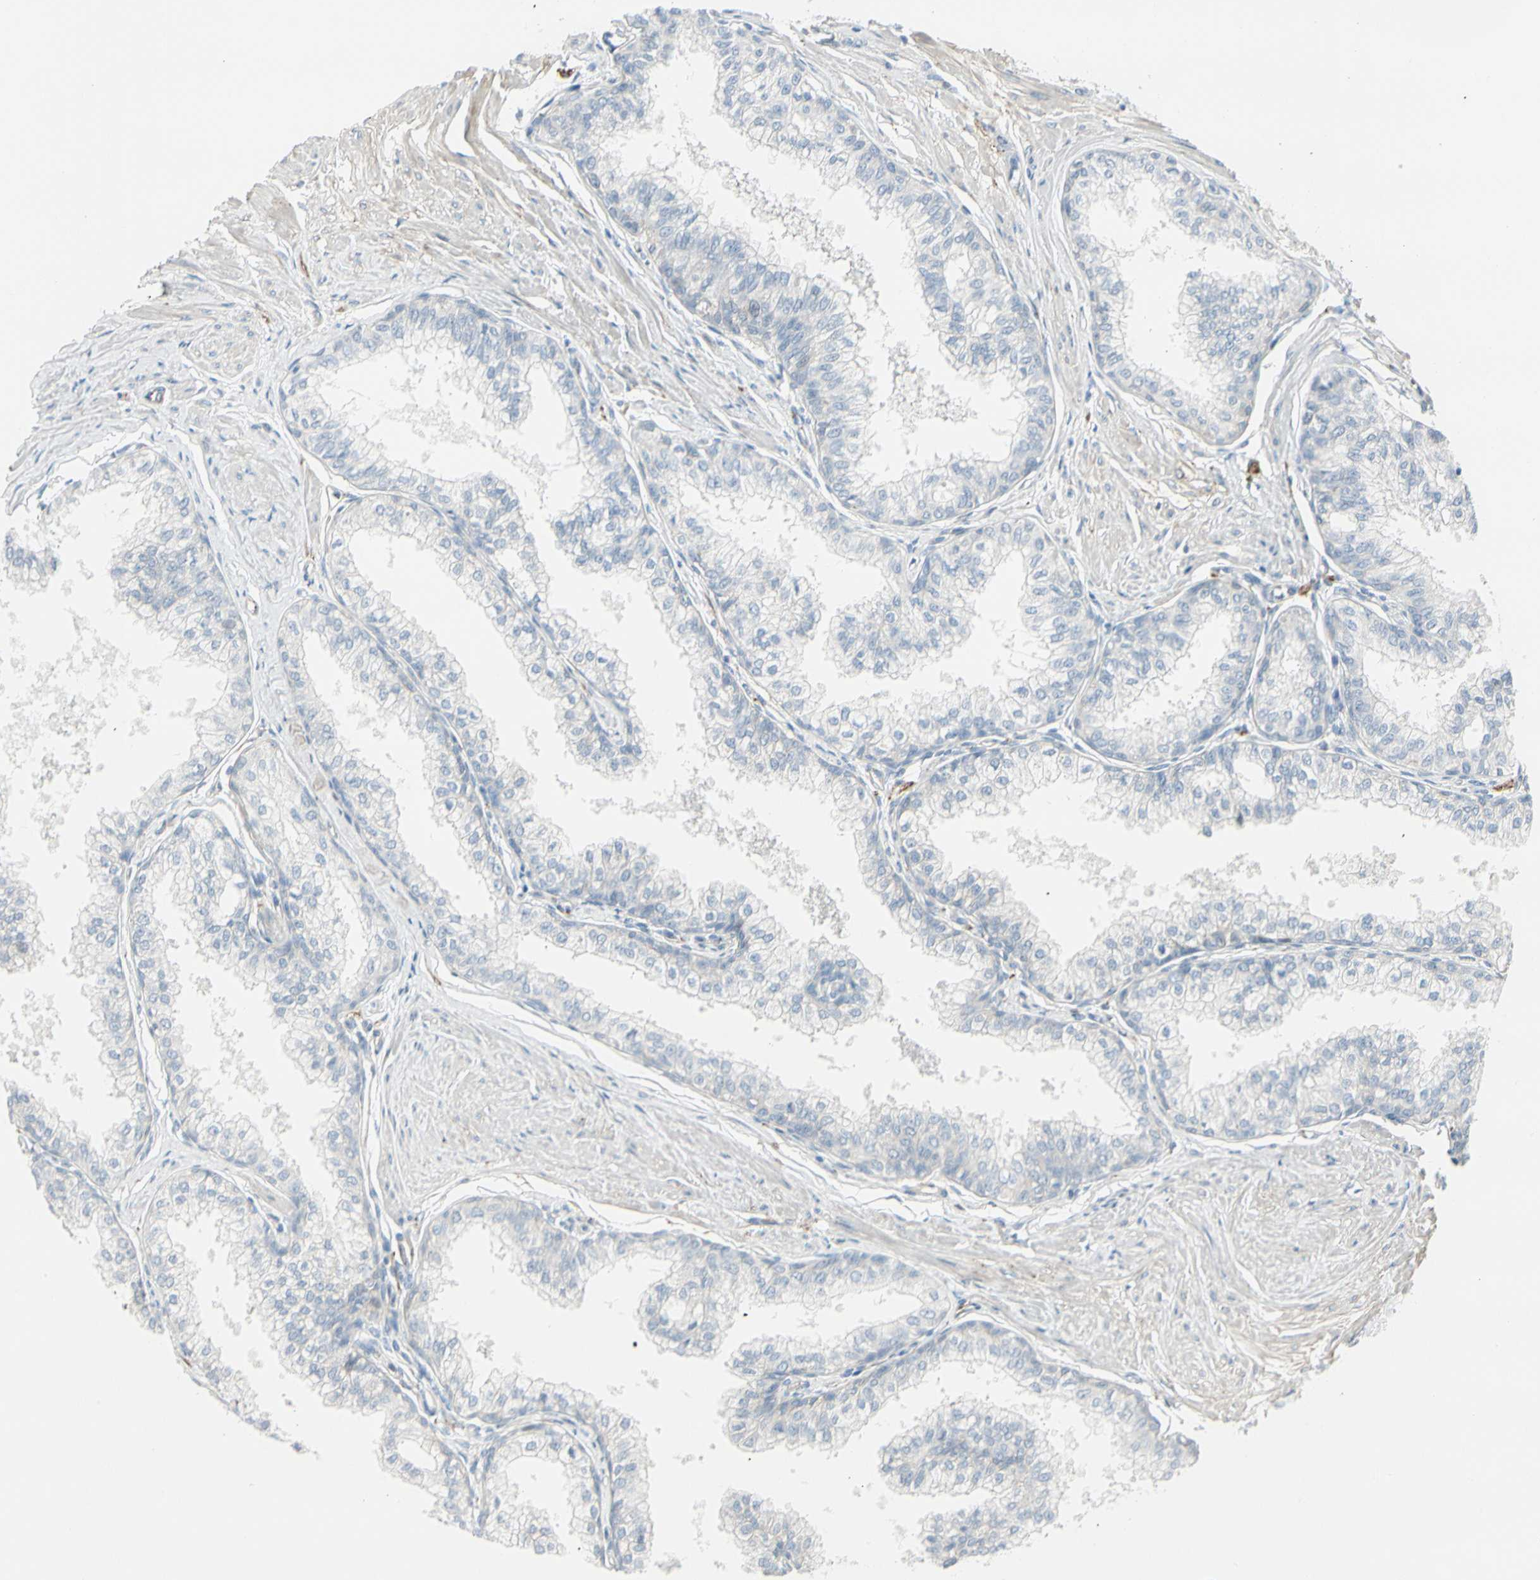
{"staining": {"intensity": "negative", "quantity": "none", "location": "none"}, "tissue": "prostate", "cell_type": "Glandular cells", "image_type": "normal", "snomed": [{"axis": "morphology", "description": "Normal tissue, NOS"}, {"axis": "topography", "description": "Prostate"}, {"axis": "topography", "description": "Seminal veicle"}], "caption": "High magnification brightfield microscopy of benign prostate stained with DAB (brown) and counterstained with hematoxylin (blue): glandular cells show no significant positivity. (DAB IHC with hematoxylin counter stain).", "gene": "CACNA2D1", "patient": {"sex": "male", "age": 60}}